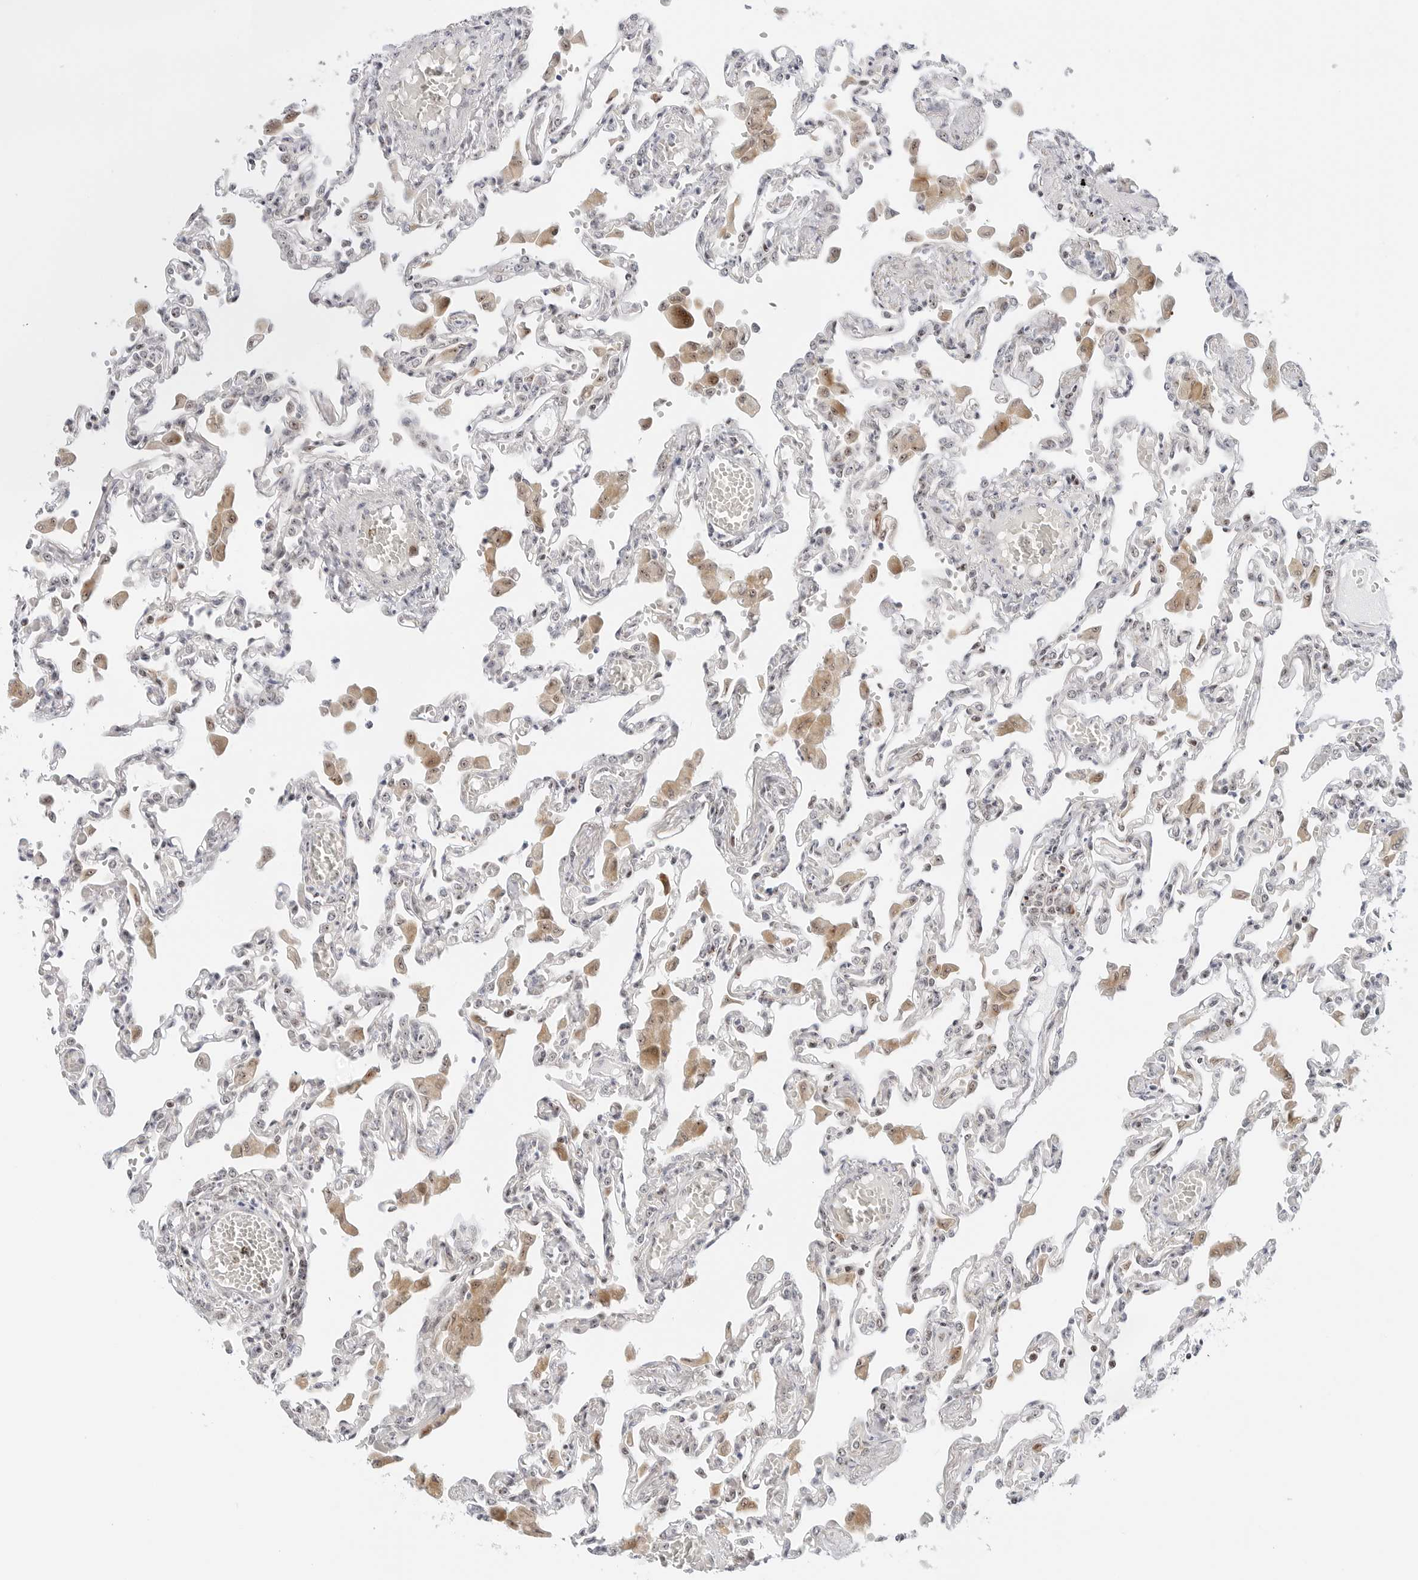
{"staining": {"intensity": "negative", "quantity": "none", "location": "none"}, "tissue": "lung", "cell_type": "Alveolar cells", "image_type": "normal", "snomed": [{"axis": "morphology", "description": "Normal tissue, NOS"}, {"axis": "topography", "description": "Bronchus"}, {"axis": "topography", "description": "Lung"}], "caption": "Immunohistochemistry (IHC) micrograph of benign lung: lung stained with DAB reveals no significant protein positivity in alveolar cells. (Stains: DAB immunohistochemistry with hematoxylin counter stain, Microscopy: brightfield microscopy at high magnification).", "gene": "RIMKLA", "patient": {"sex": "female", "age": 49}}